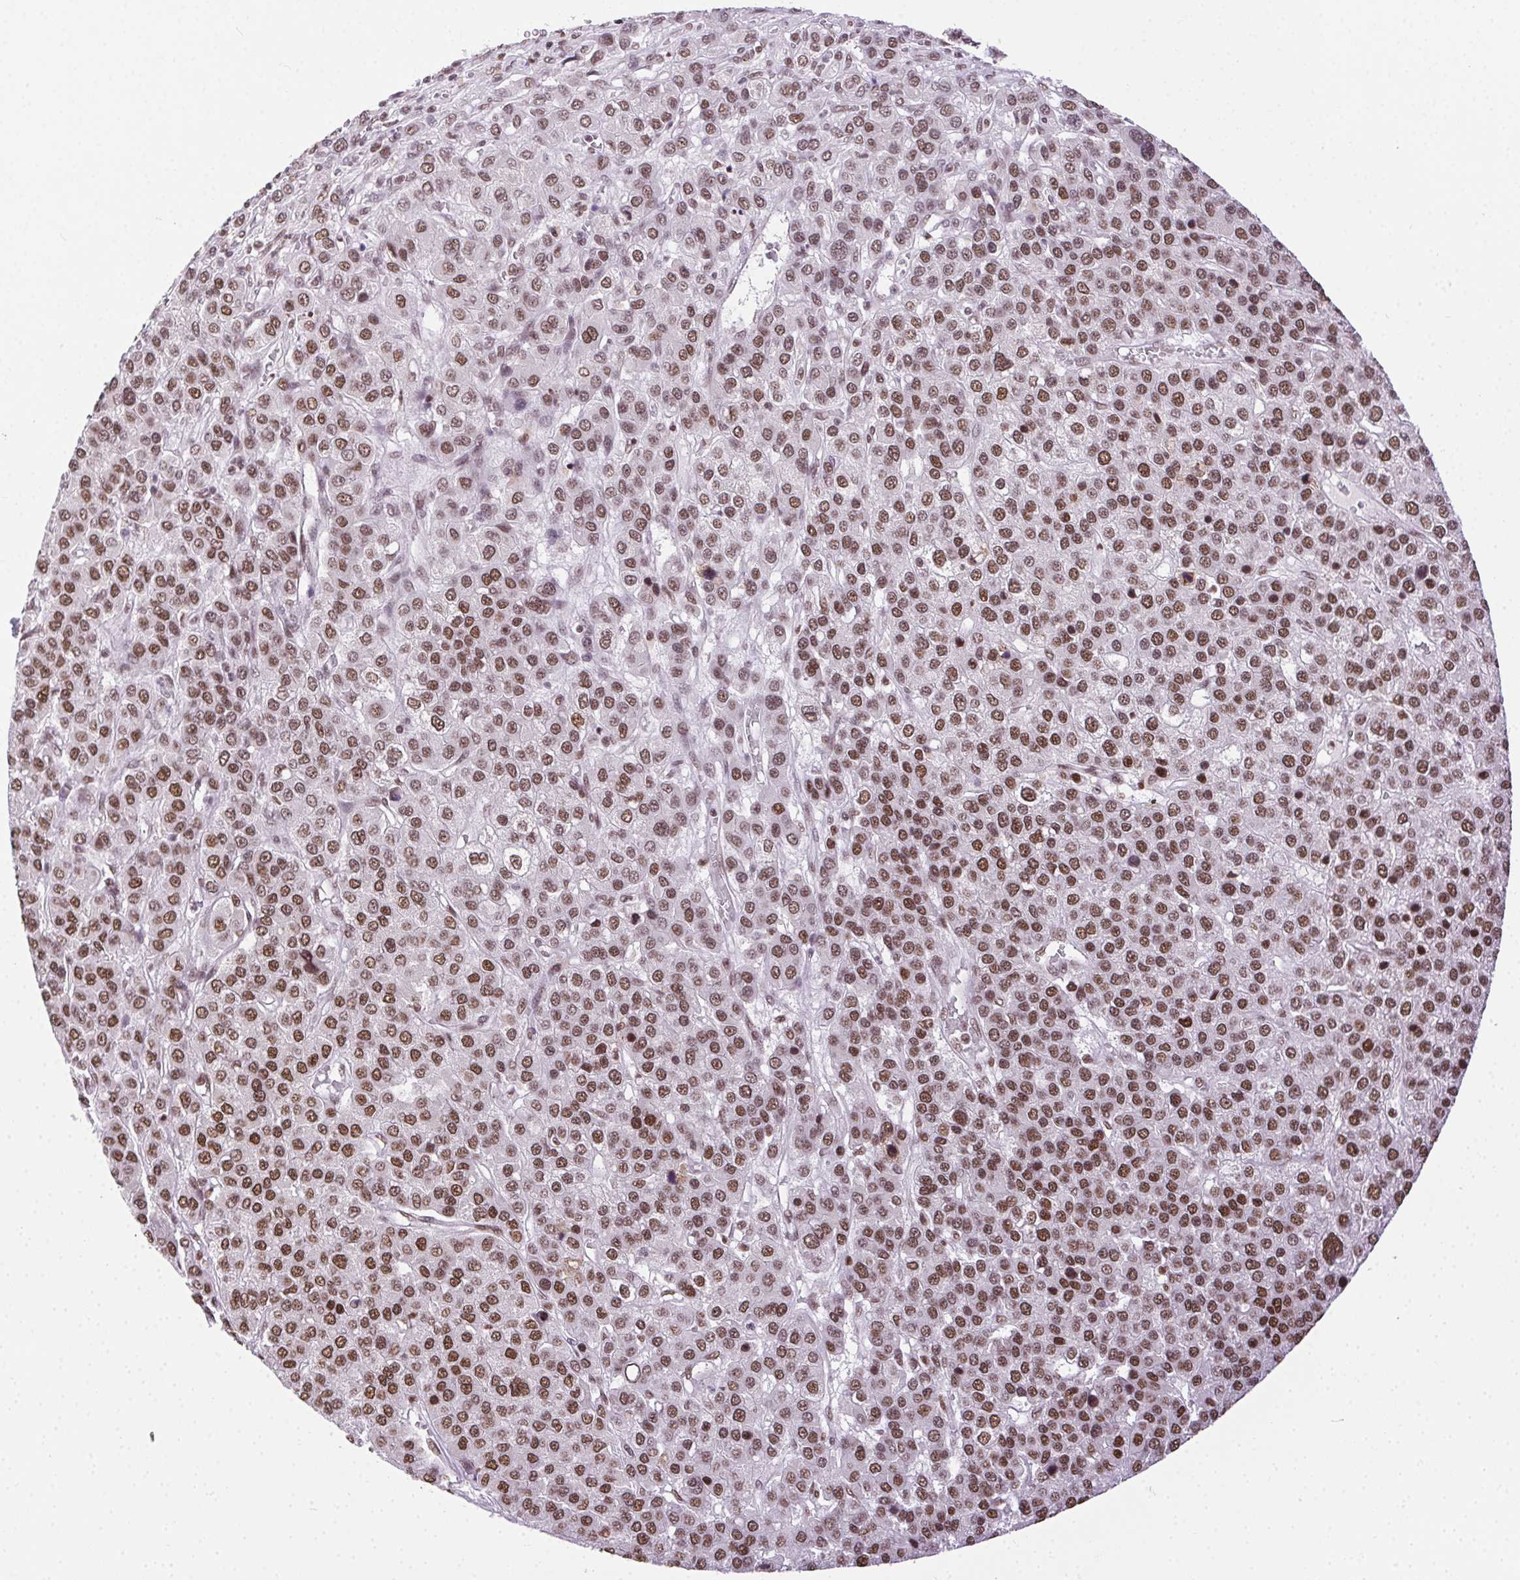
{"staining": {"intensity": "strong", "quantity": ">75%", "location": "nuclear"}, "tissue": "liver cancer", "cell_type": "Tumor cells", "image_type": "cancer", "snomed": [{"axis": "morphology", "description": "Carcinoma, Hepatocellular, NOS"}, {"axis": "topography", "description": "Liver"}], "caption": "A high-resolution histopathology image shows immunohistochemistry (IHC) staining of hepatocellular carcinoma (liver), which shows strong nuclear positivity in about >75% of tumor cells.", "gene": "TRA2B", "patient": {"sex": "female", "age": 41}}